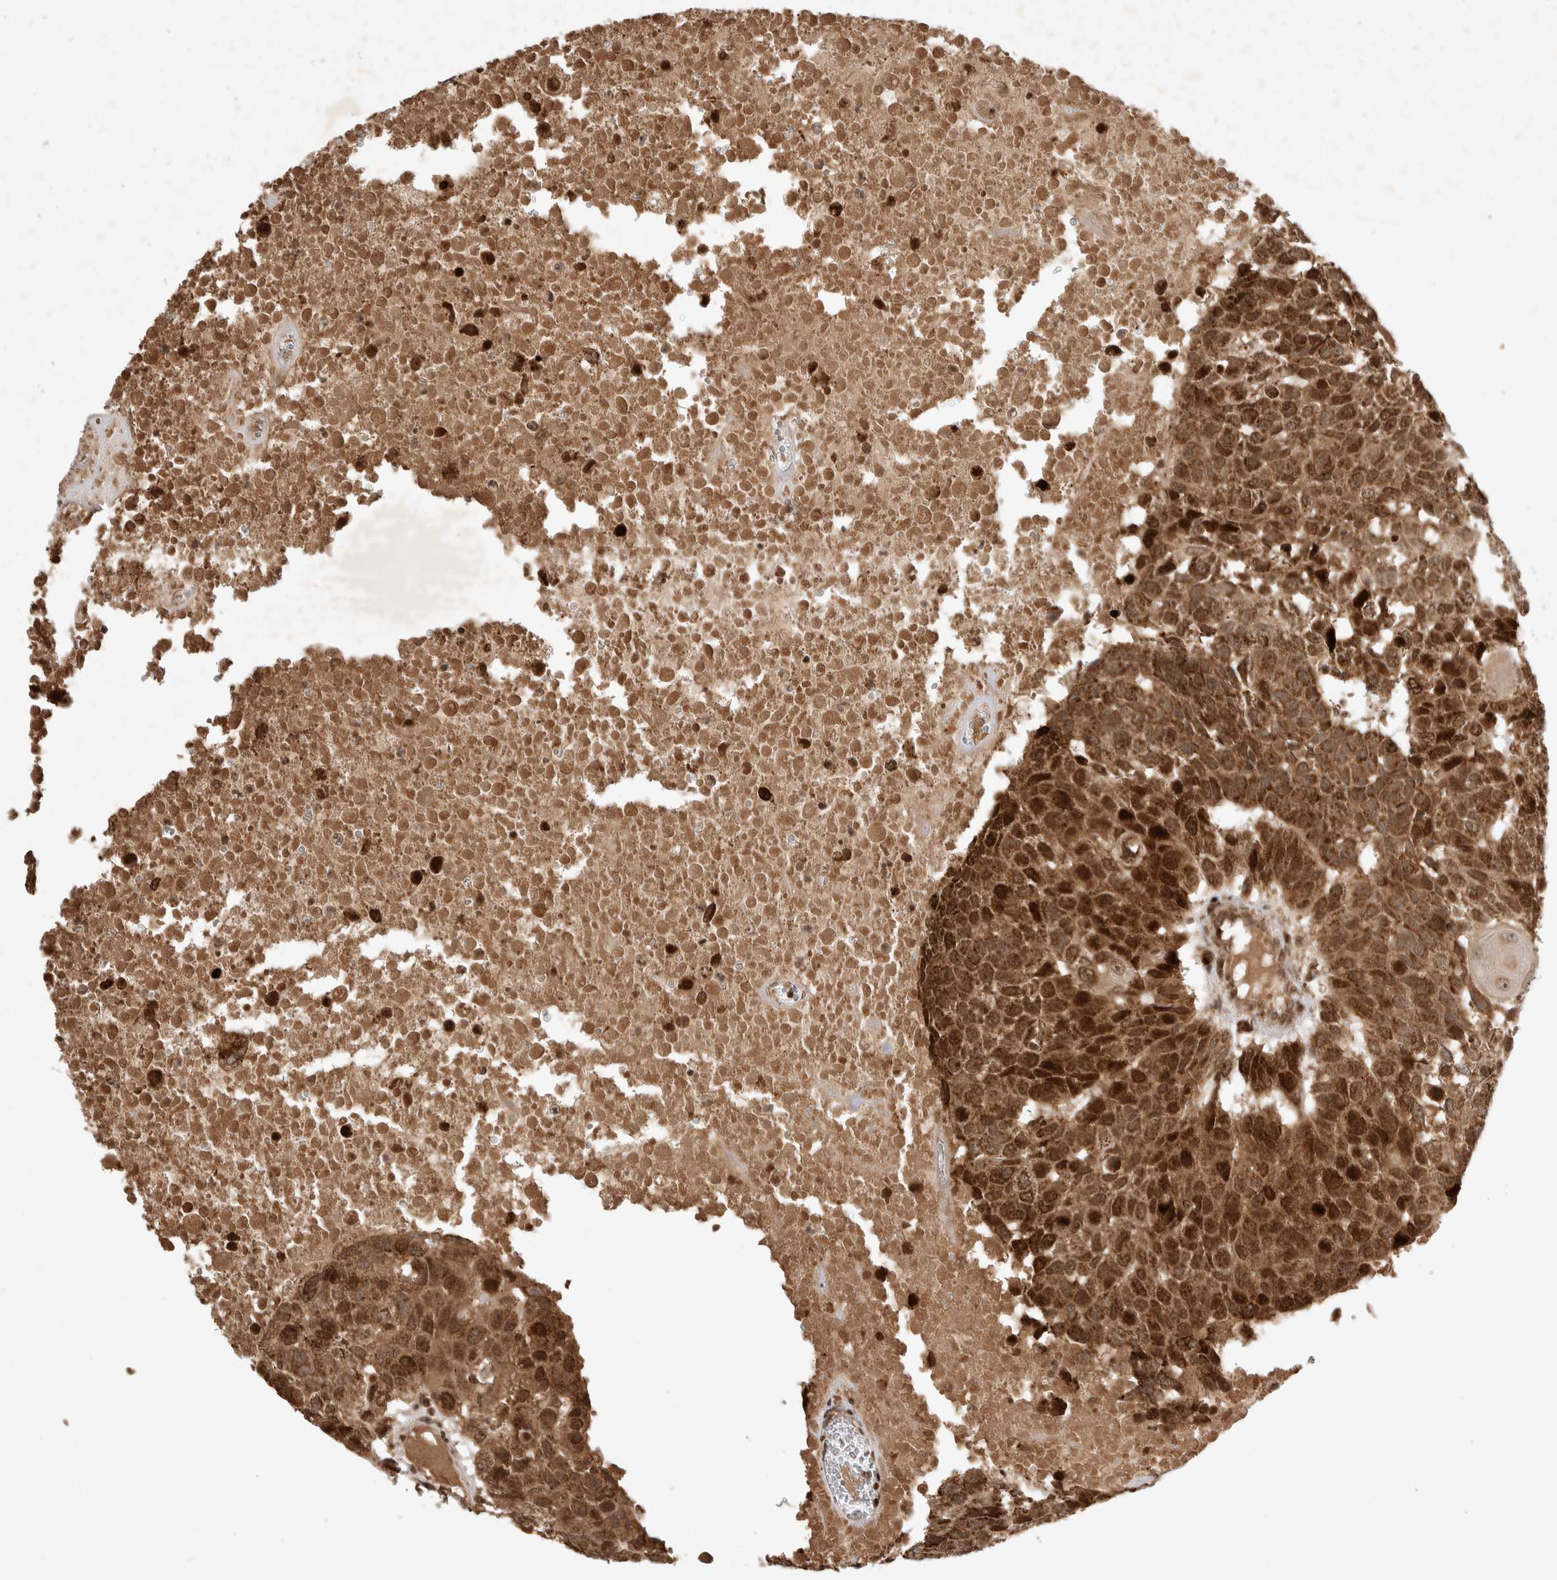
{"staining": {"intensity": "strong", "quantity": ">75%", "location": "cytoplasmic/membranous,nuclear"}, "tissue": "head and neck cancer", "cell_type": "Tumor cells", "image_type": "cancer", "snomed": [{"axis": "morphology", "description": "Squamous cell carcinoma, NOS"}, {"axis": "topography", "description": "Head-Neck"}], "caption": "Tumor cells show high levels of strong cytoplasmic/membranous and nuclear expression in approximately >75% of cells in squamous cell carcinoma (head and neck).", "gene": "FAM221A", "patient": {"sex": "male", "age": 66}}